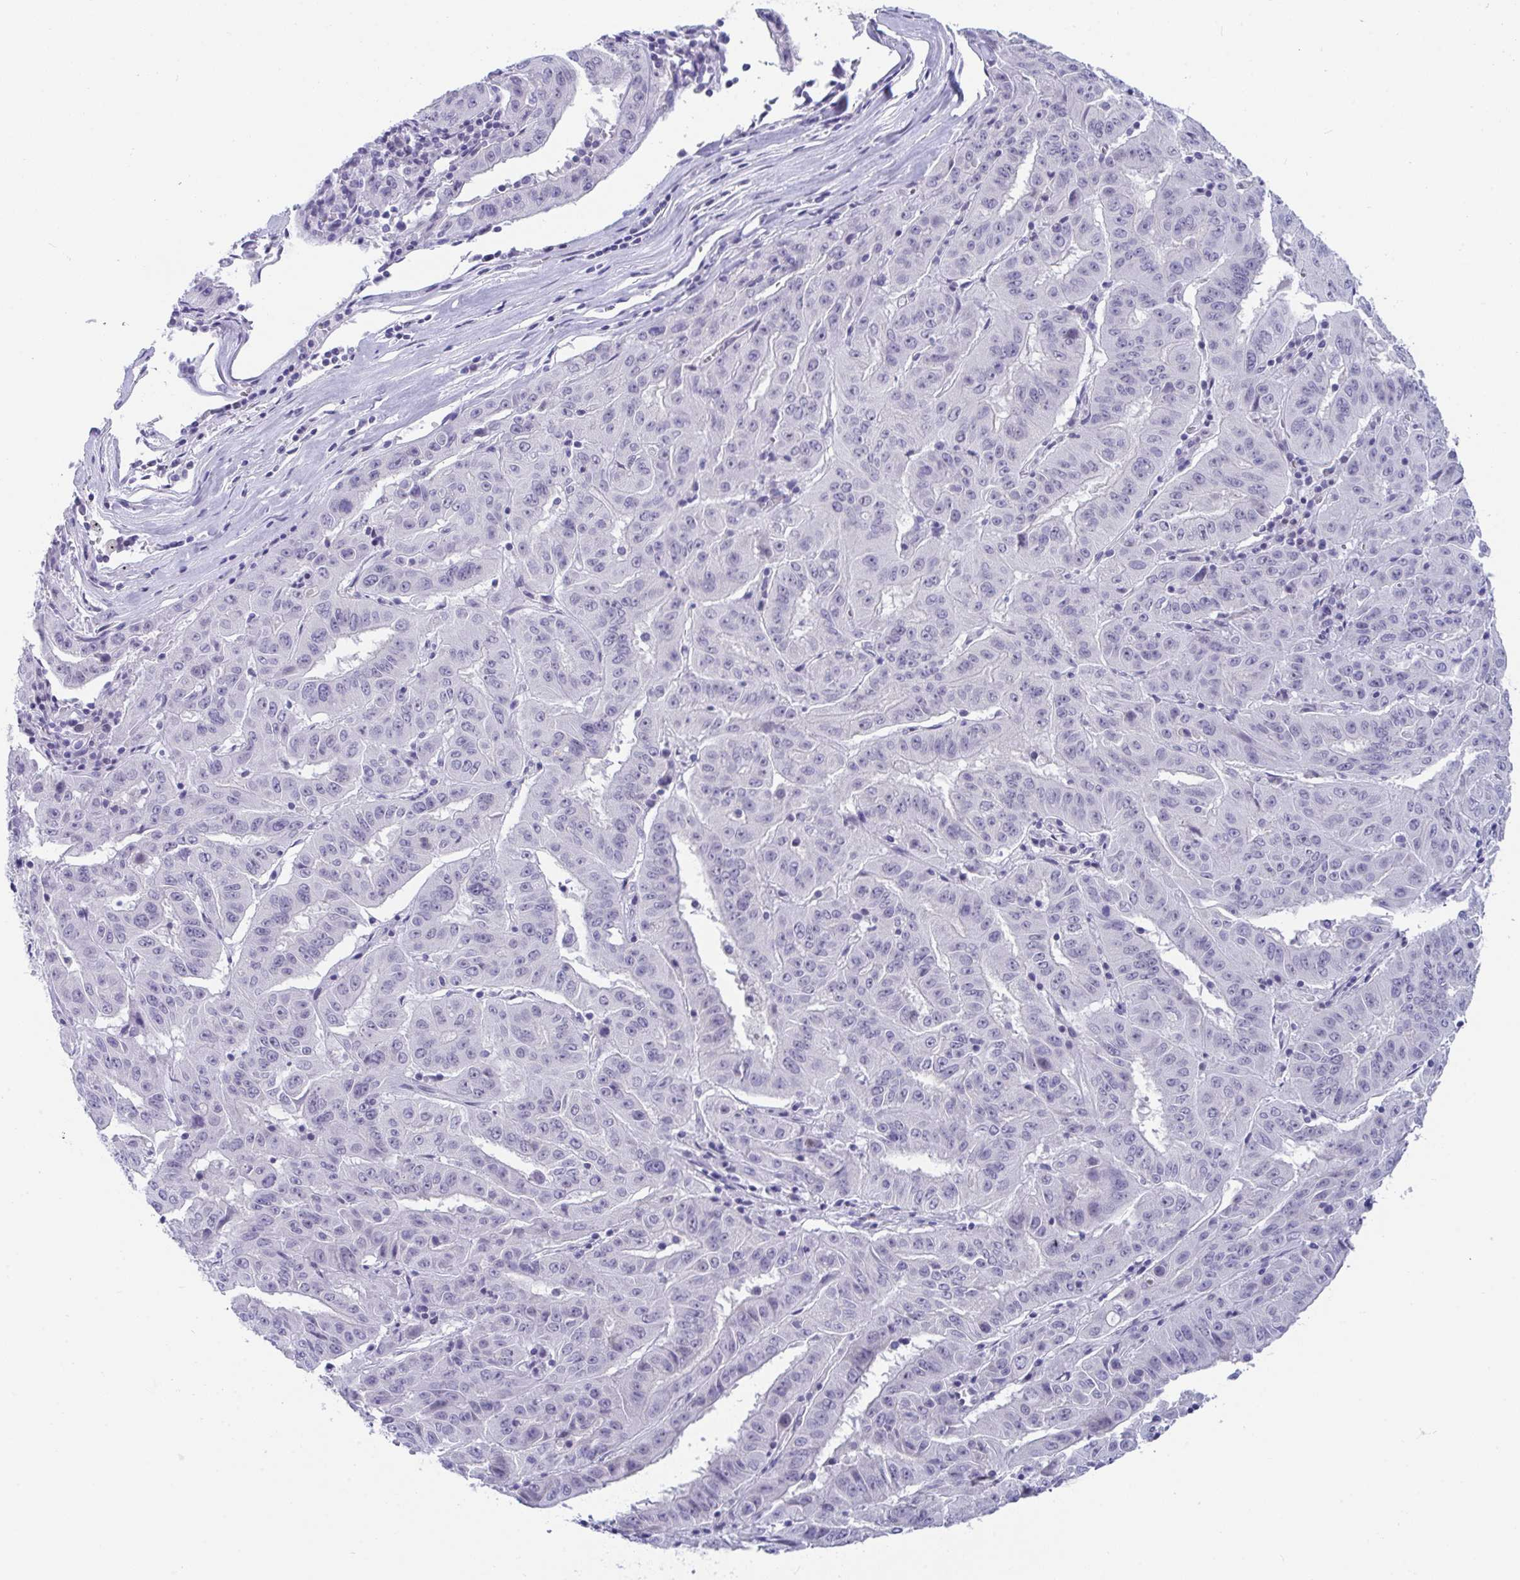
{"staining": {"intensity": "negative", "quantity": "none", "location": "none"}, "tissue": "pancreatic cancer", "cell_type": "Tumor cells", "image_type": "cancer", "snomed": [{"axis": "morphology", "description": "Adenocarcinoma, NOS"}, {"axis": "topography", "description": "Pancreas"}], "caption": "IHC histopathology image of neoplastic tissue: adenocarcinoma (pancreatic) stained with DAB (3,3'-diaminobenzidine) reveals no significant protein positivity in tumor cells. (Stains: DAB immunohistochemistry with hematoxylin counter stain, Microscopy: brightfield microscopy at high magnification).", "gene": "BMAL2", "patient": {"sex": "male", "age": 63}}